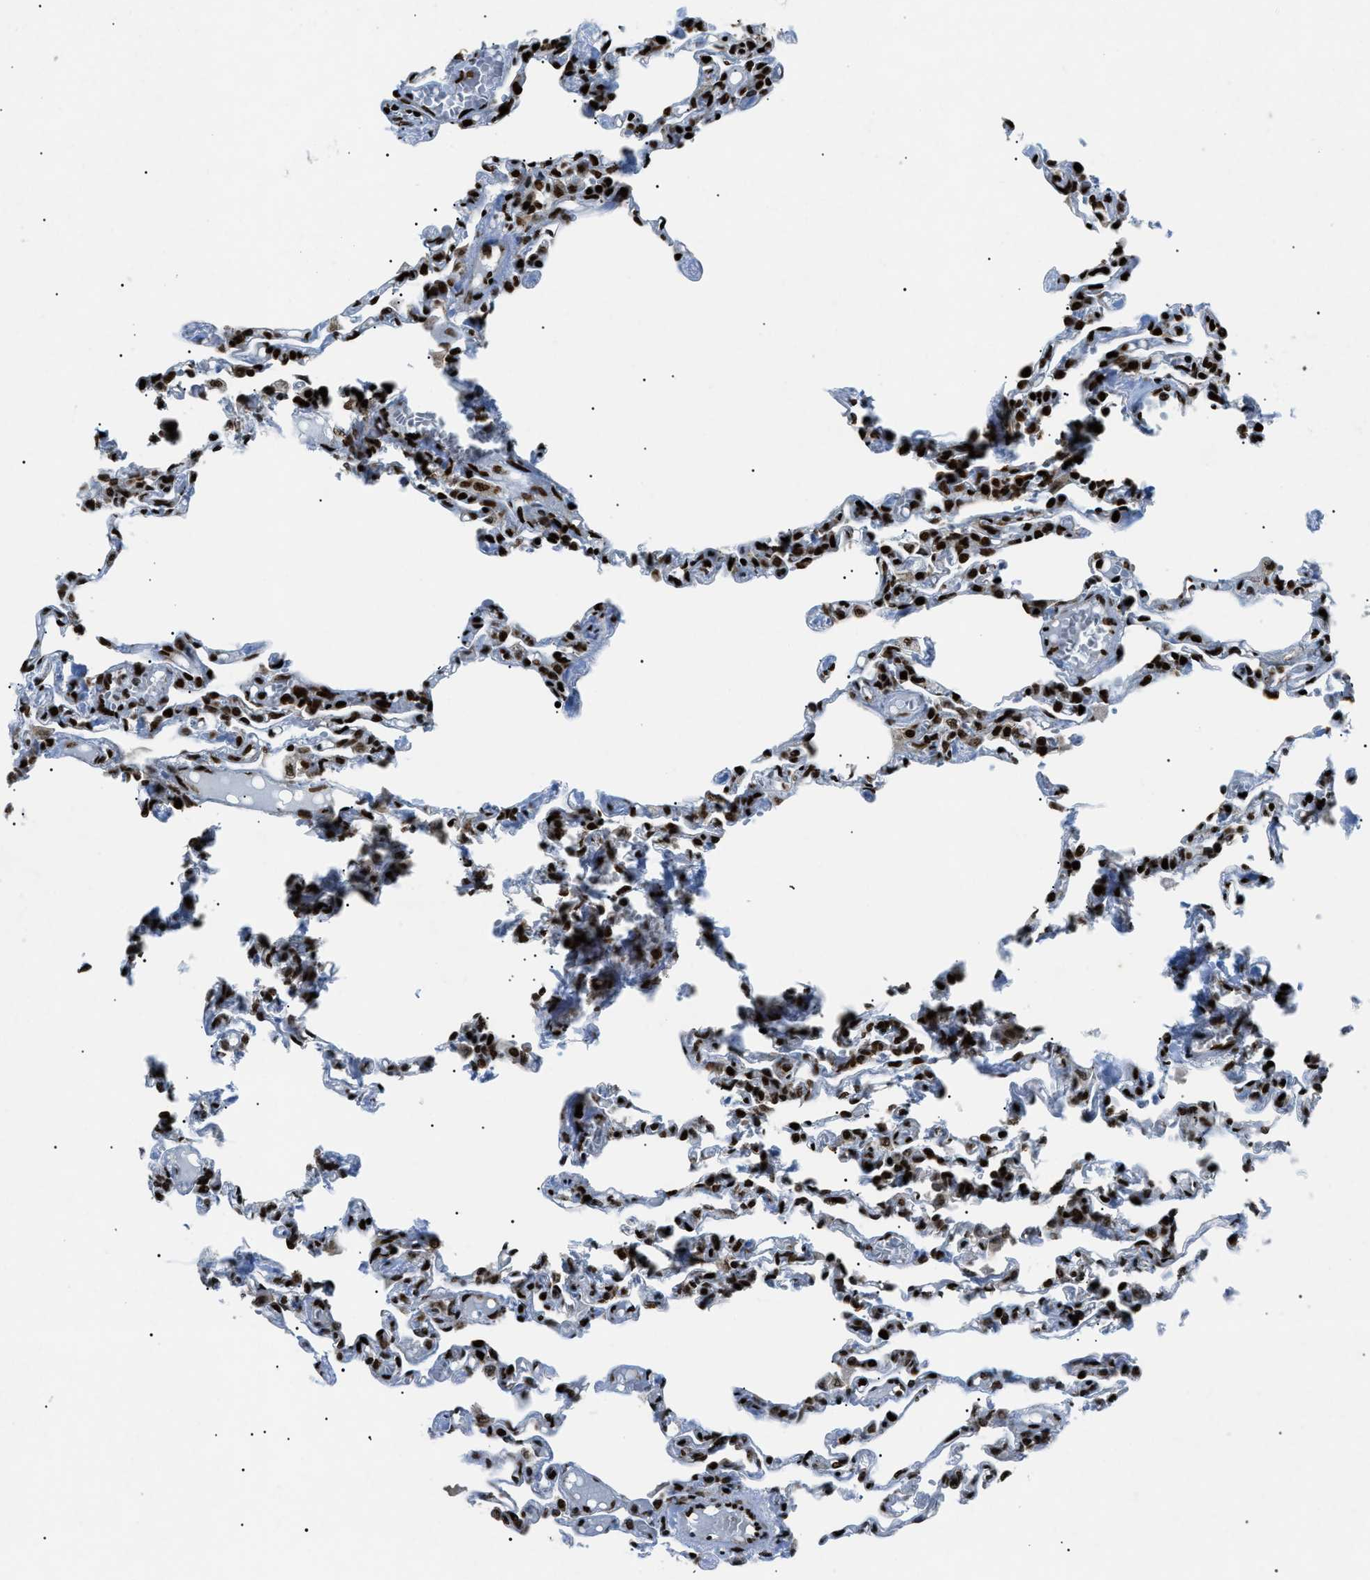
{"staining": {"intensity": "strong", "quantity": ">75%", "location": "nuclear"}, "tissue": "lung", "cell_type": "Alveolar cells", "image_type": "normal", "snomed": [{"axis": "morphology", "description": "Normal tissue, NOS"}, {"axis": "topography", "description": "Lung"}], "caption": "Strong nuclear positivity is appreciated in about >75% of alveolar cells in normal lung. The staining was performed using DAB to visualize the protein expression in brown, while the nuclei were stained in blue with hematoxylin (Magnification: 20x).", "gene": "HNRNPK", "patient": {"sex": "male", "age": 21}}